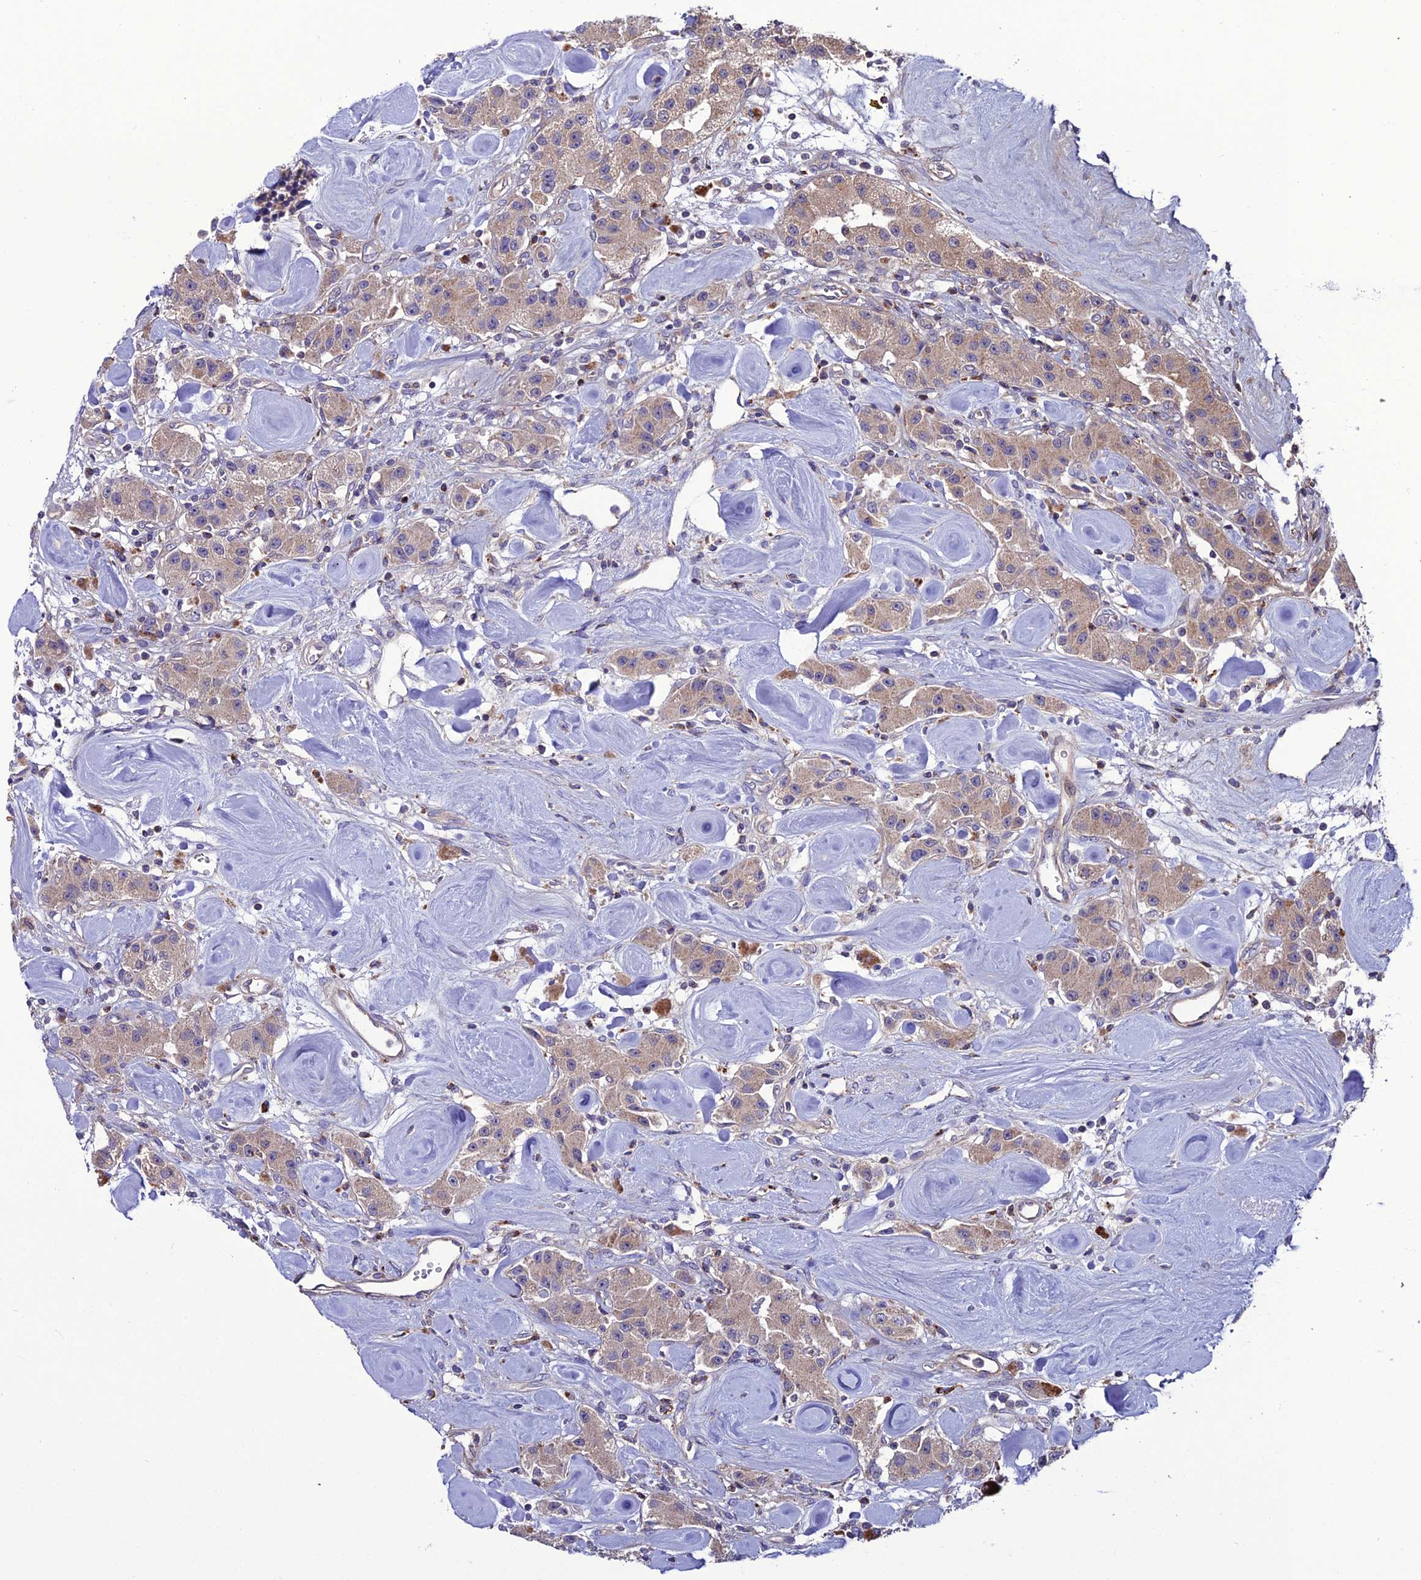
{"staining": {"intensity": "weak", "quantity": ">75%", "location": "cytoplasmic/membranous"}, "tissue": "carcinoid", "cell_type": "Tumor cells", "image_type": "cancer", "snomed": [{"axis": "morphology", "description": "Carcinoid, malignant, NOS"}, {"axis": "topography", "description": "Pancreas"}], "caption": "Immunohistochemistry micrograph of neoplastic tissue: human carcinoid (malignant) stained using immunohistochemistry (IHC) displays low levels of weak protein expression localized specifically in the cytoplasmic/membranous of tumor cells, appearing as a cytoplasmic/membranous brown color.", "gene": "PPIL3", "patient": {"sex": "male", "age": 41}}